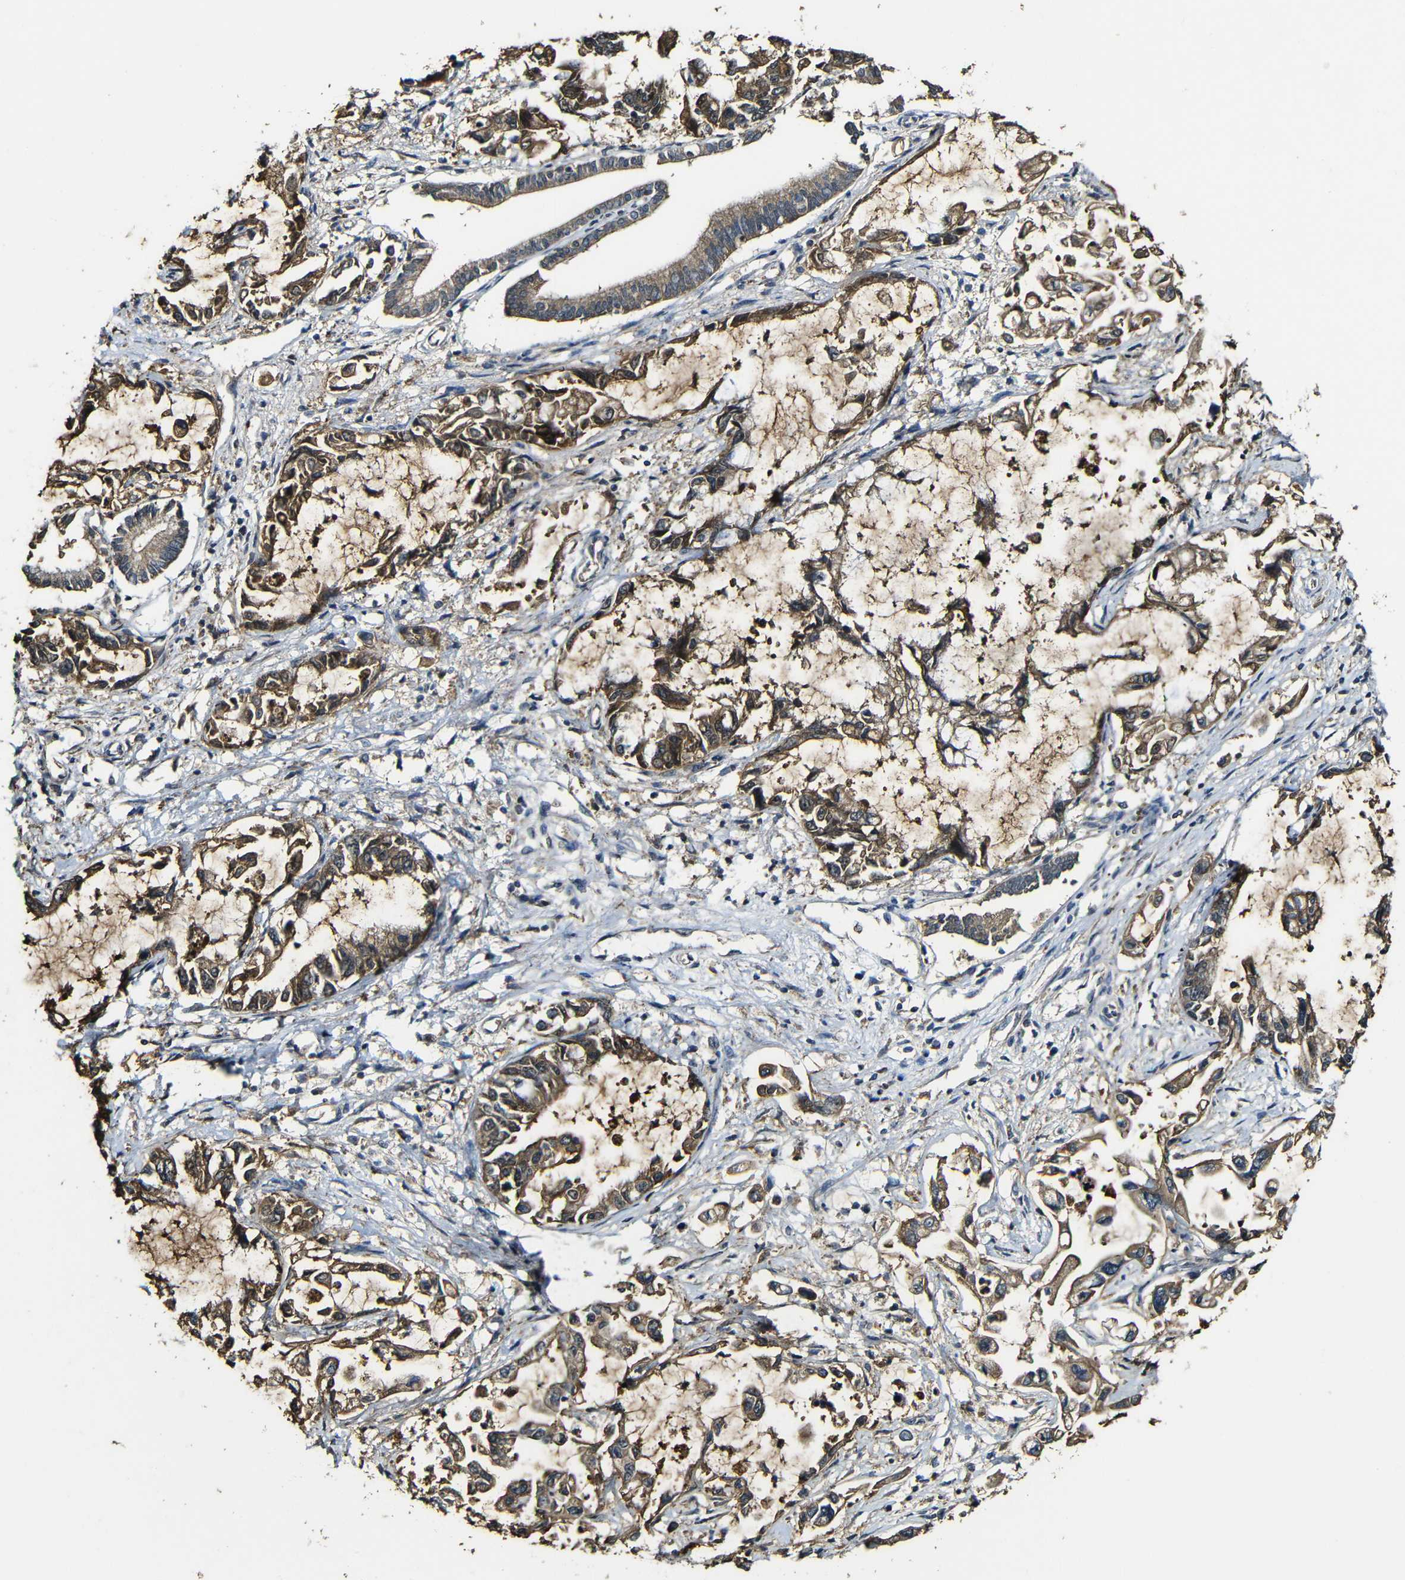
{"staining": {"intensity": "strong", "quantity": ">75%", "location": "cytoplasmic/membranous"}, "tissue": "pancreatic cancer", "cell_type": "Tumor cells", "image_type": "cancer", "snomed": [{"axis": "morphology", "description": "Adenocarcinoma, NOS"}, {"axis": "topography", "description": "Pancreas"}], "caption": "Tumor cells show strong cytoplasmic/membranous expression in approximately >75% of cells in pancreatic cancer.", "gene": "CASP8", "patient": {"sex": "male", "age": 56}}